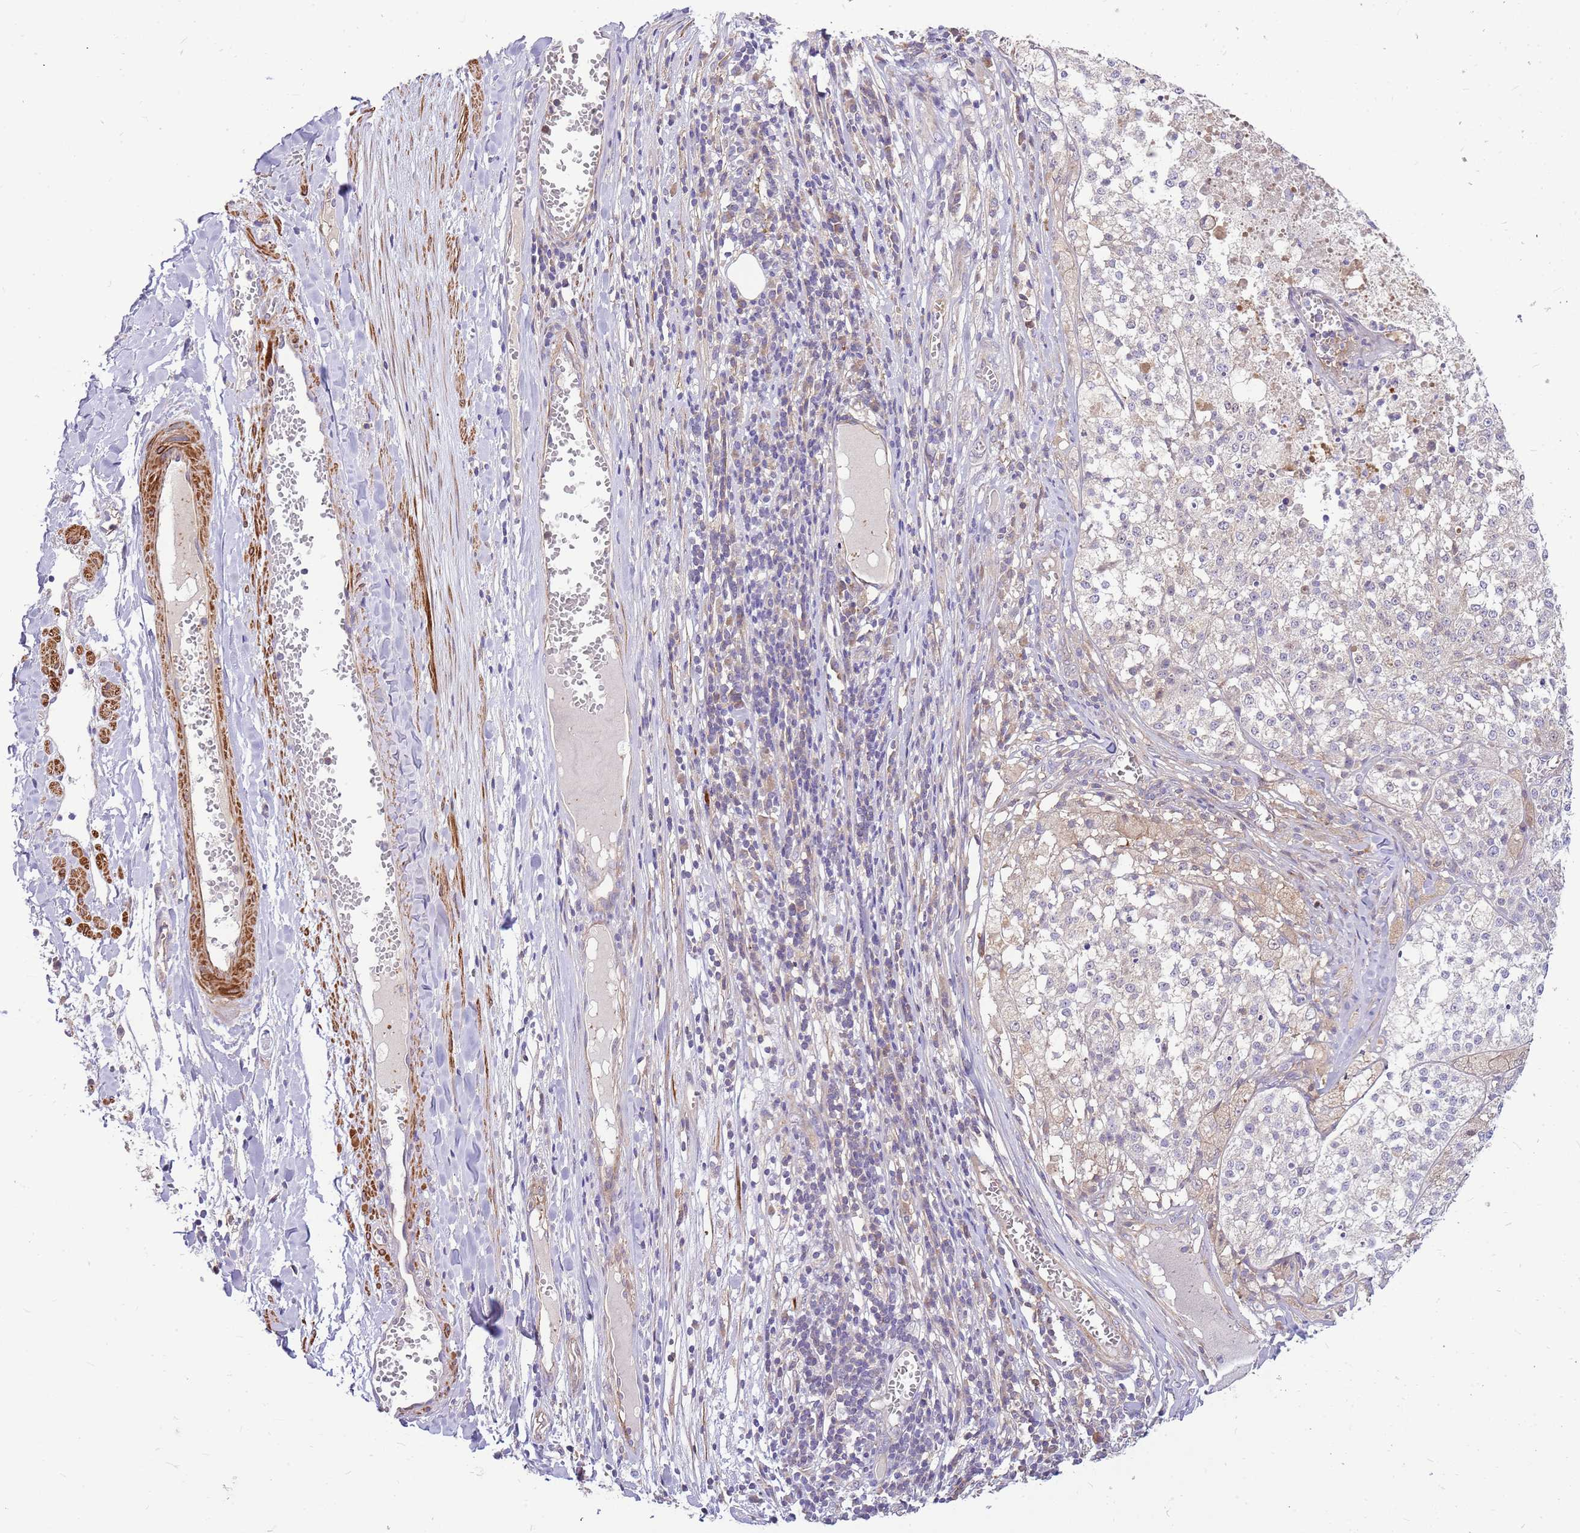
{"staining": {"intensity": "negative", "quantity": "none", "location": "none"}, "tissue": "melanoma", "cell_type": "Tumor cells", "image_type": "cancer", "snomed": [{"axis": "morphology", "description": "Malignant melanoma, NOS"}, {"axis": "topography", "description": "Skin"}], "caption": "Human malignant melanoma stained for a protein using immunohistochemistry shows no expression in tumor cells.", "gene": "MVD", "patient": {"sex": "female", "age": 64}}